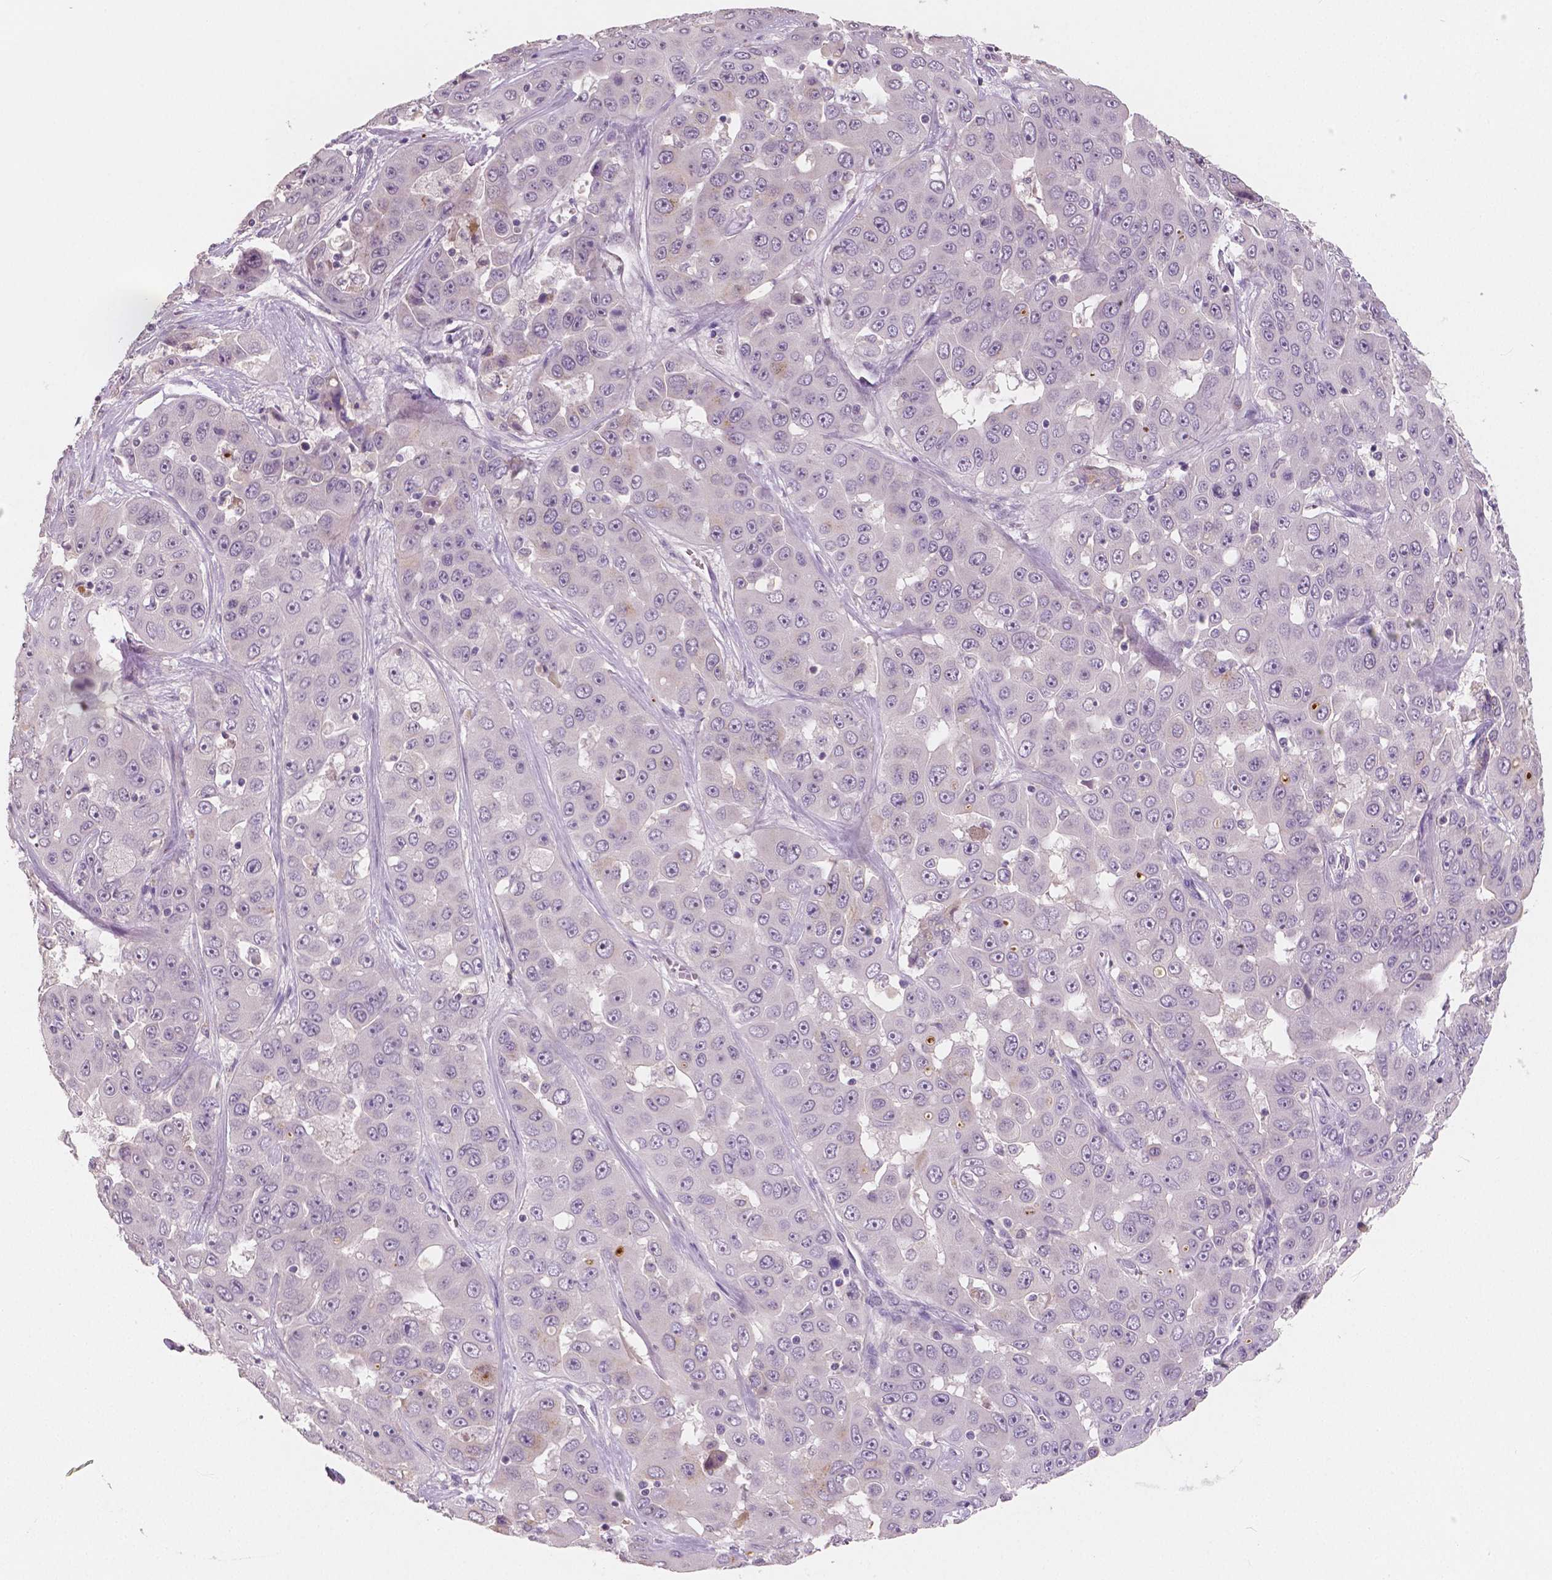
{"staining": {"intensity": "negative", "quantity": "none", "location": "none"}, "tissue": "liver cancer", "cell_type": "Tumor cells", "image_type": "cancer", "snomed": [{"axis": "morphology", "description": "Cholangiocarcinoma"}, {"axis": "topography", "description": "Liver"}], "caption": "Immunohistochemical staining of human cholangiocarcinoma (liver) reveals no significant positivity in tumor cells.", "gene": "APOA4", "patient": {"sex": "female", "age": 52}}